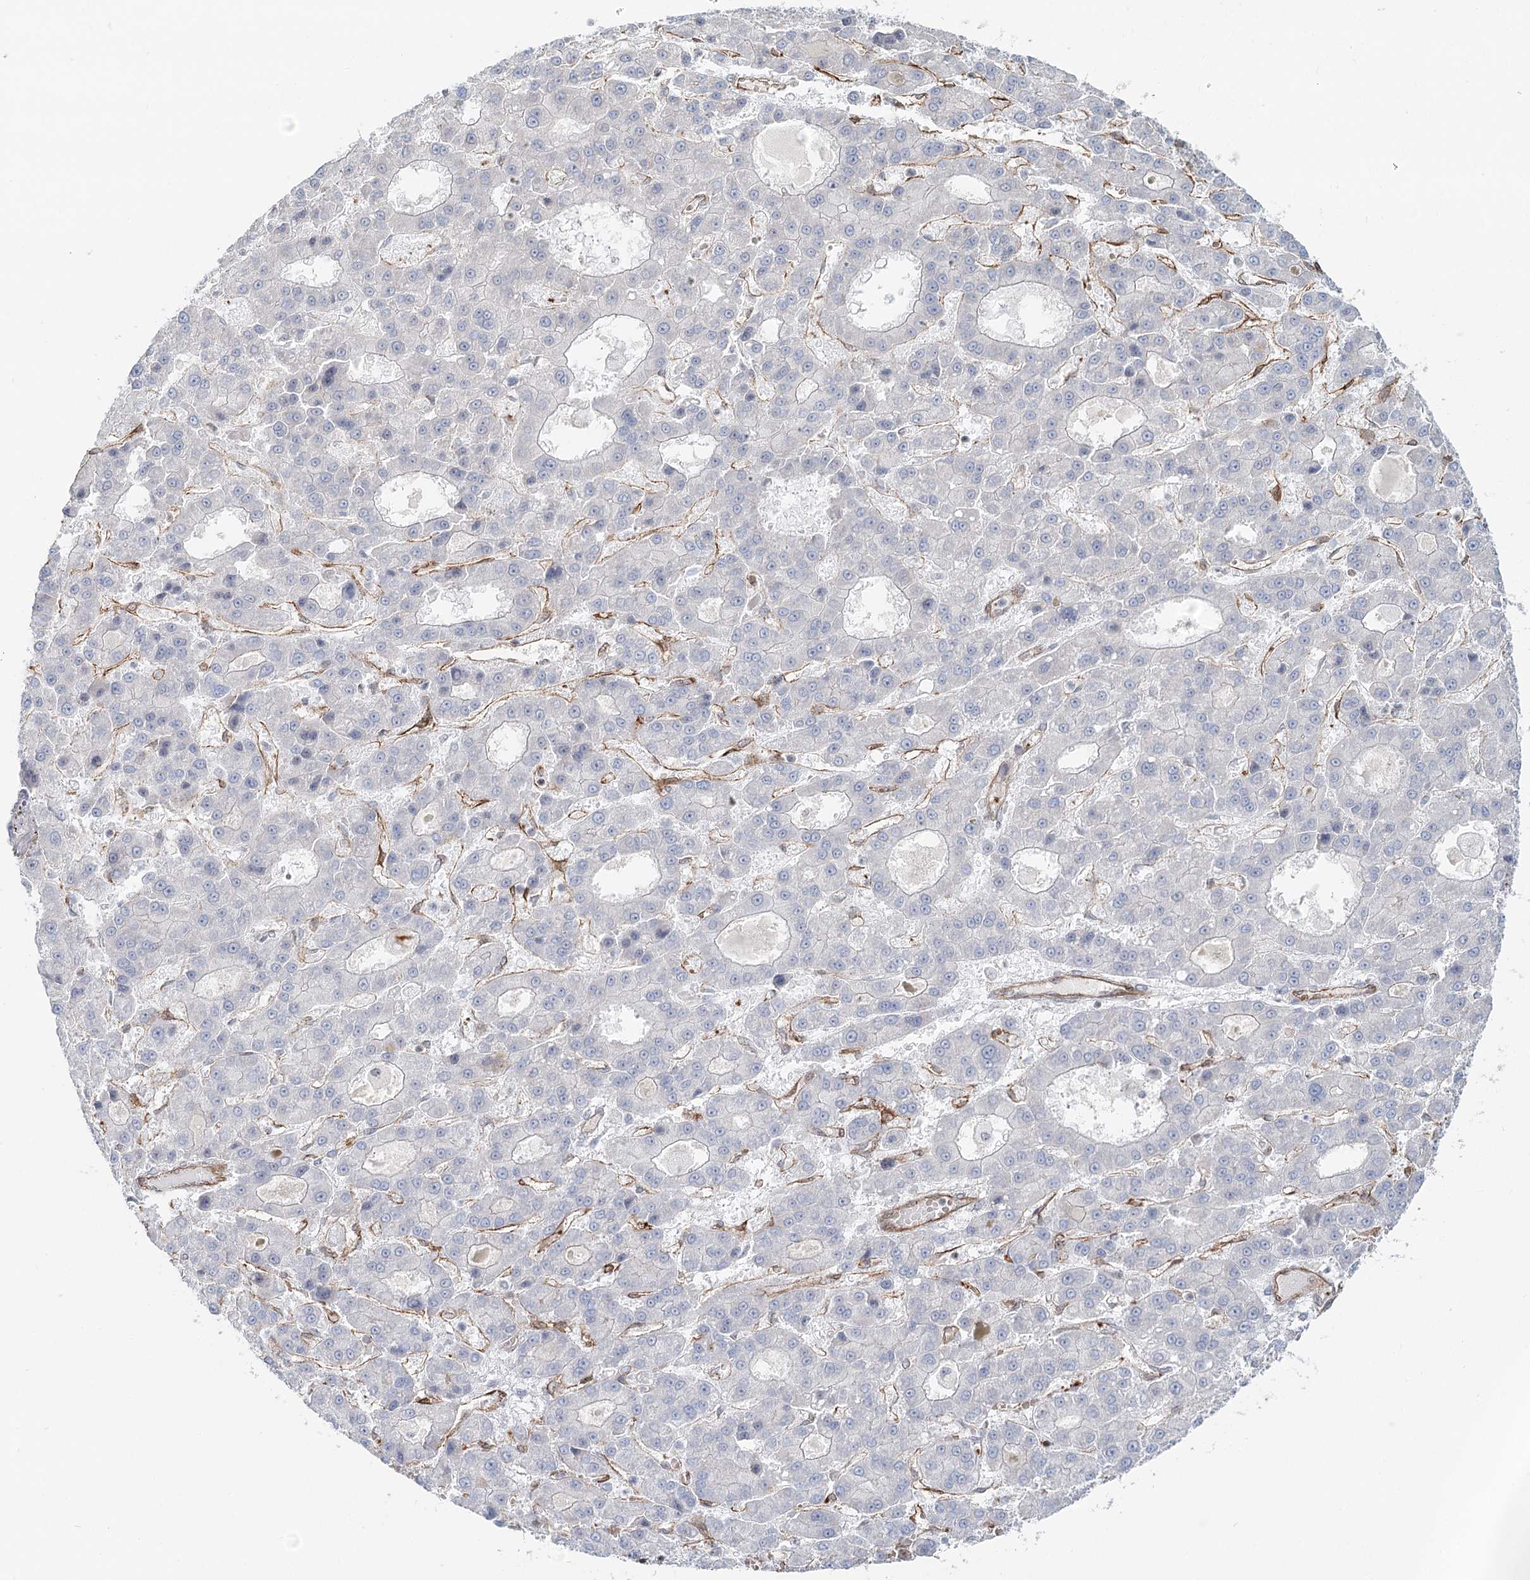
{"staining": {"intensity": "weak", "quantity": "<25%", "location": "cytoplasmic/membranous"}, "tissue": "liver cancer", "cell_type": "Tumor cells", "image_type": "cancer", "snomed": [{"axis": "morphology", "description": "Carcinoma, Hepatocellular, NOS"}, {"axis": "topography", "description": "Liver"}], "caption": "This is a micrograph of immunohistochemistry staining of liver hepatocellular carcinoma, which shows no staining in tumor cells. (DAB (3,3'-diaminobenzidine) immunohistochemistry visualized using brightfield microscopy, high magnification).", "gene": "ZFYVE28", "patient": {"sex": "male", "age": 70}}